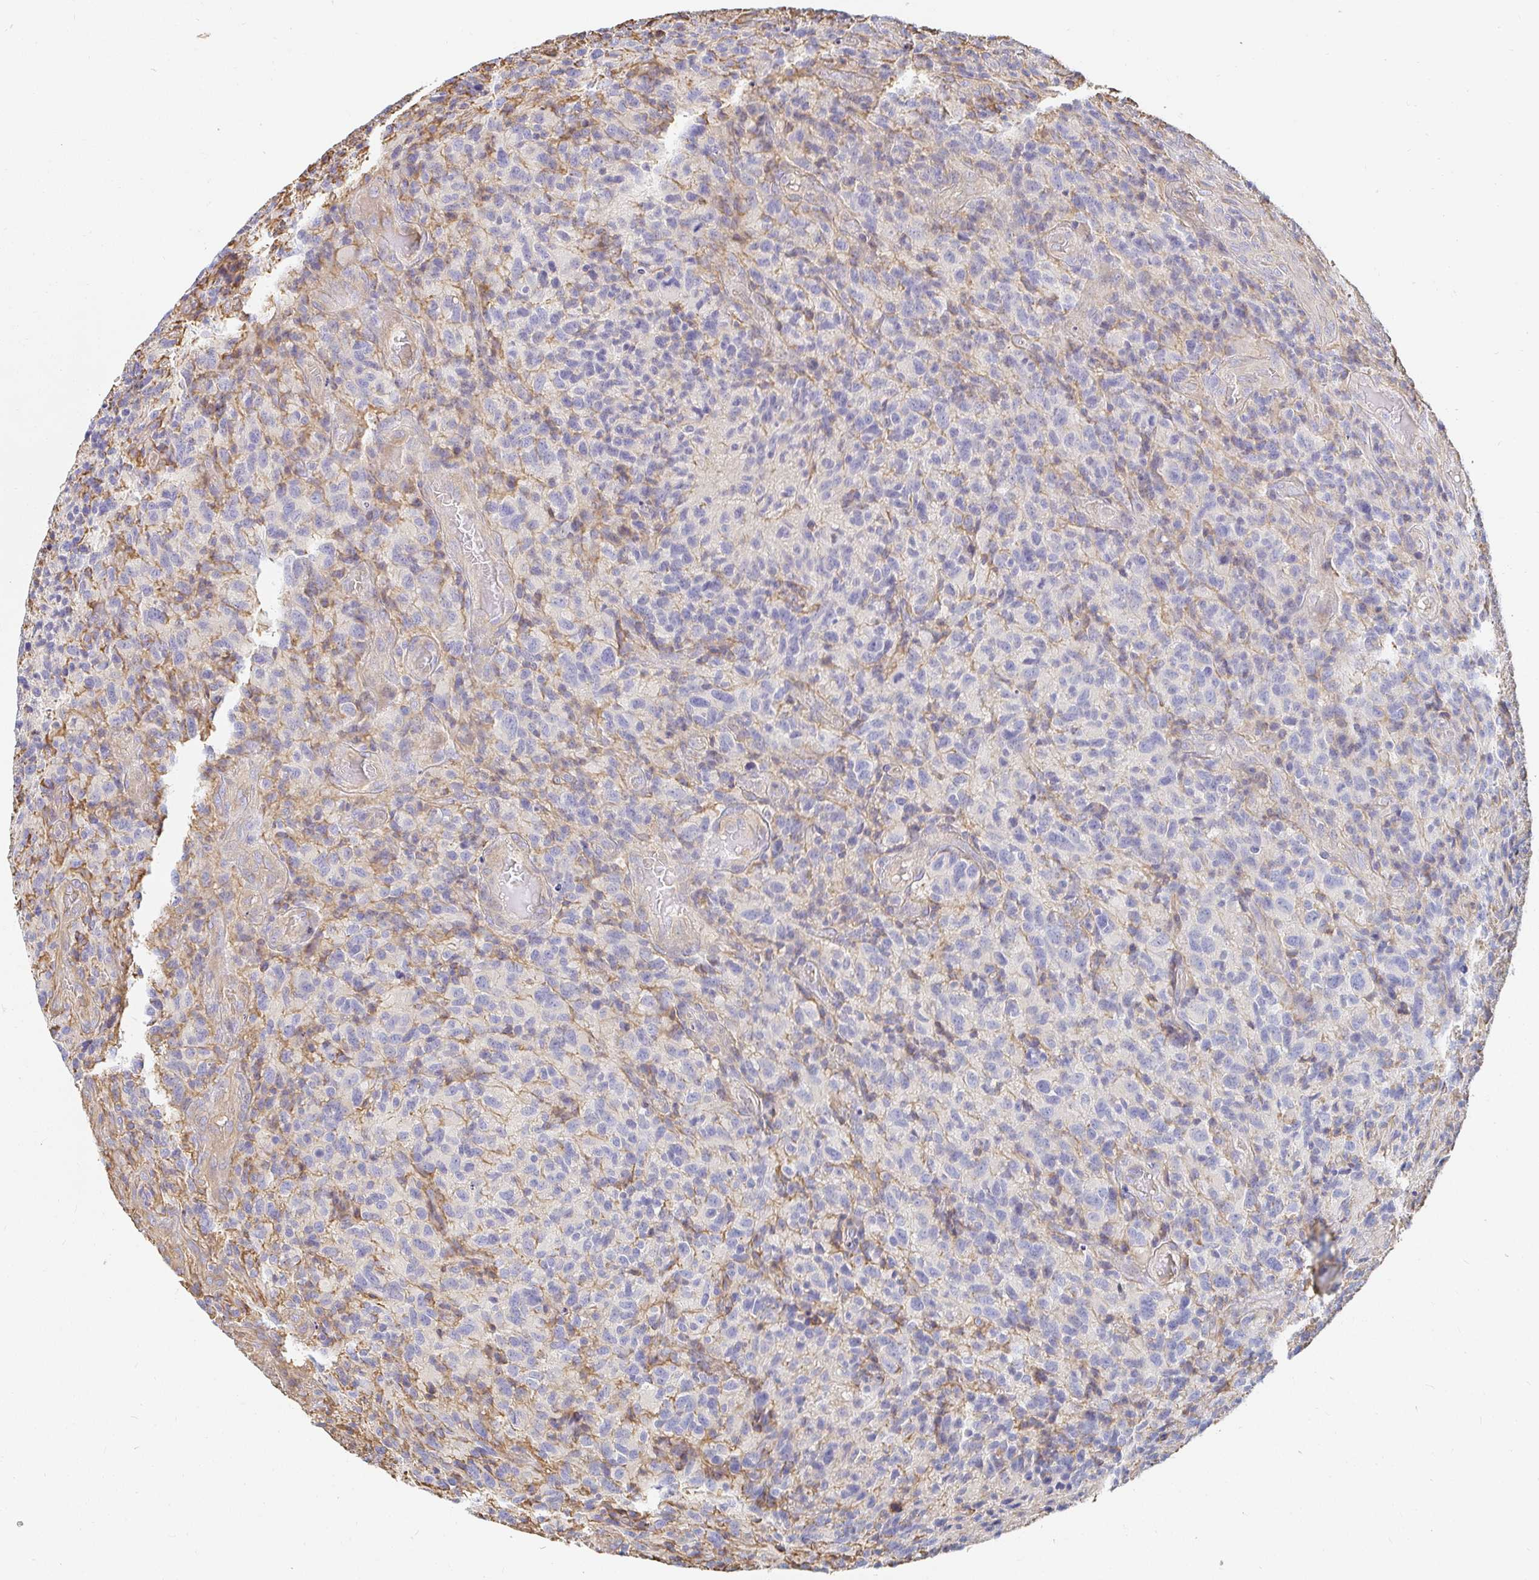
{"staining": {"intensity": "negative", "quantity": "none", "location": "none"}, "tissue": "glioma", "cell_type": "Tumor cells", "image_type": "cancer", "snomed": [{"axis": "morphology", "description": "Glioma, malignant, High grade"}, {"axis": "topography", "description": "Brain"}], "caption": "Immunohistochemical staining of glioma demonstrates no significant positivity in tumor cells. The staining is performed using DAB (3,3'-diaminobenzidine) brown chromogen with nuclei counter-stained in using hematoxylin.", "gene": "TSPAN19", "patient": {"sex": "male", "age": 76}}